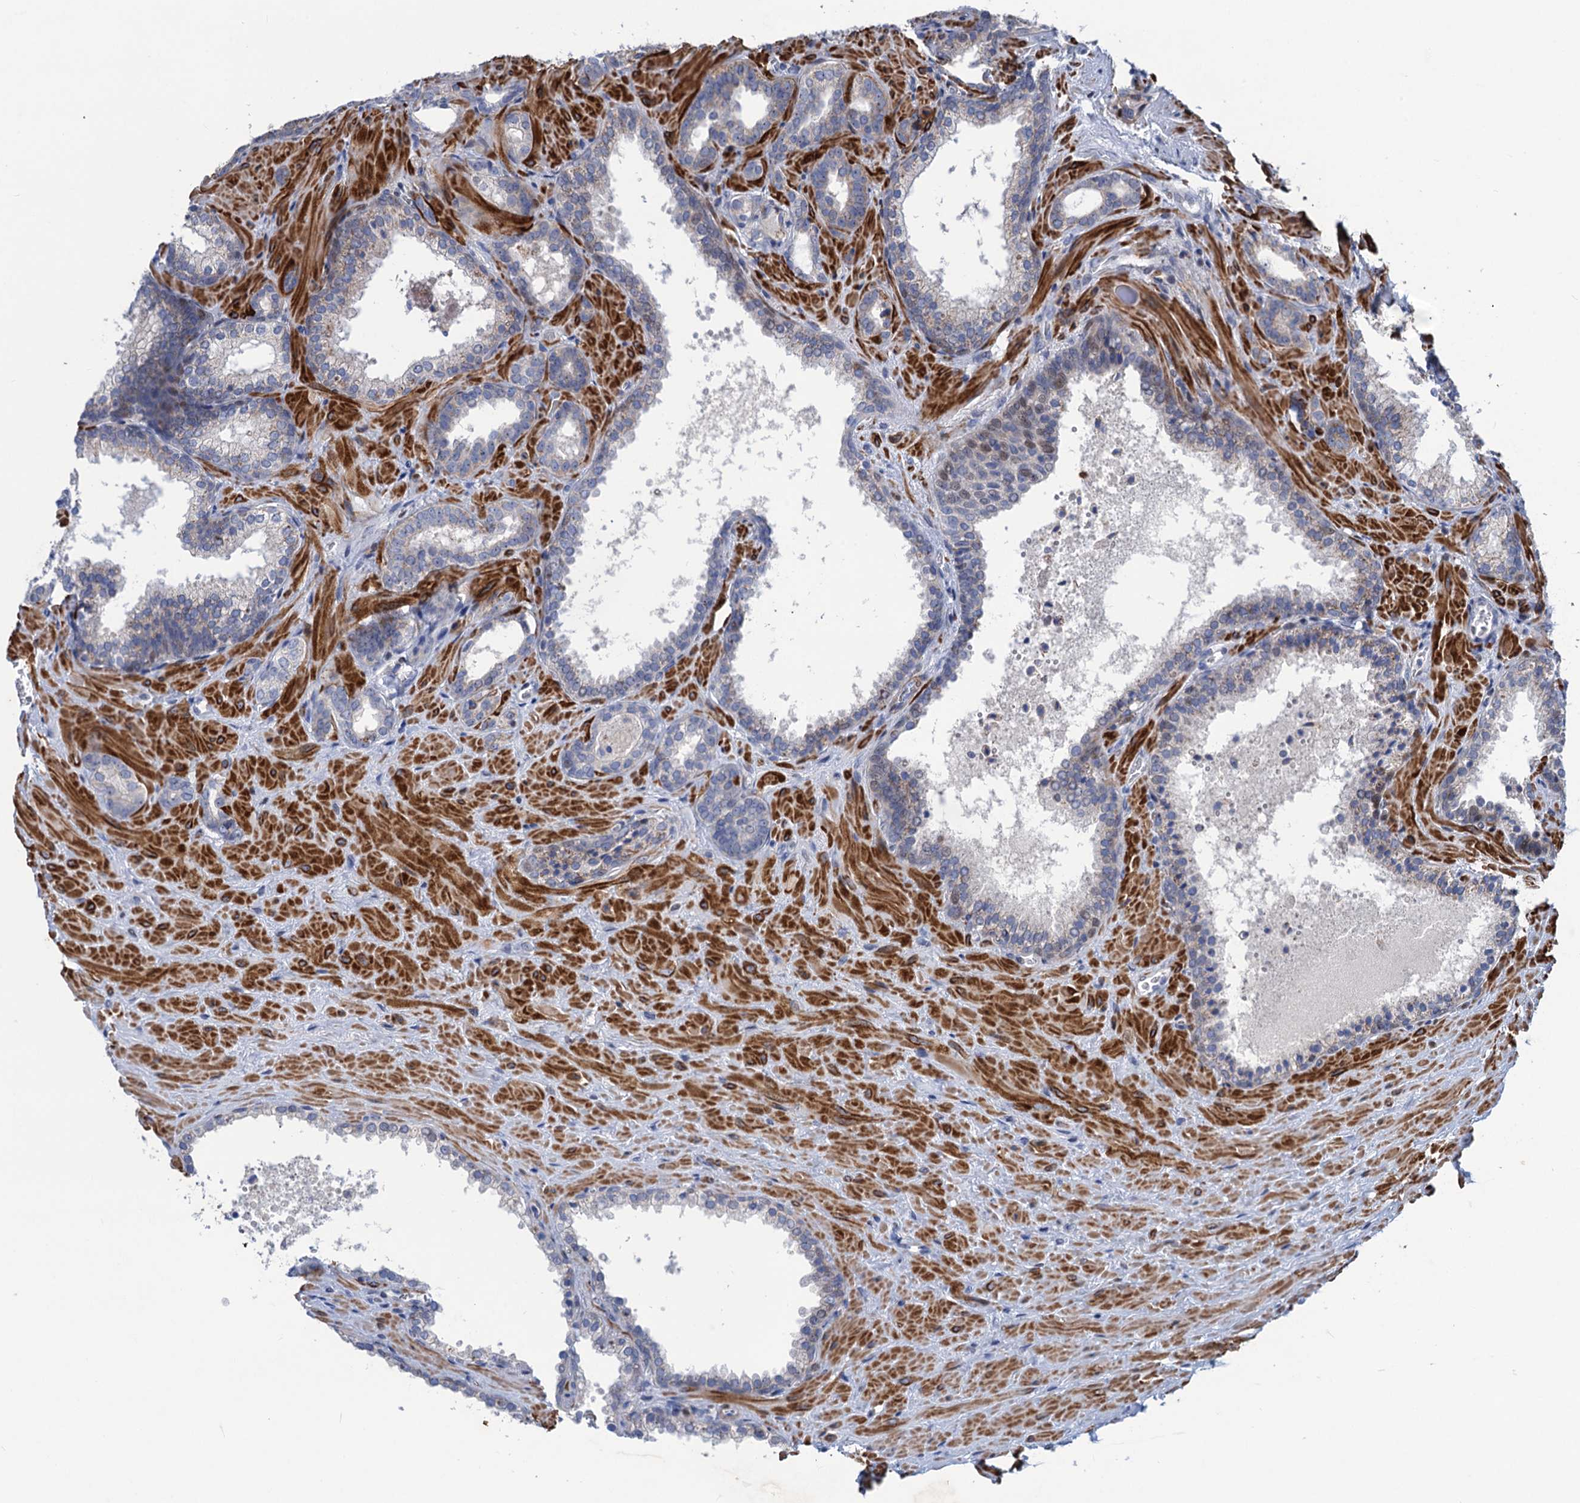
{"staining": {"intensity": "negative", "quantity": "none", "location": "none"}, "tissue": "prostate cancer", "cell_type": "Tumor cells", "image_type": "cancer", "snomed": [{"axis": "morphology", "description": "Adenocarcinoma, High grade"}, {"axis": "topography", "description": "Prostate"}], "caption": "DAB immunohistochemical staining of human adenocarcinoma (high-grade) (prostate) demonstrates no significant expression in tumor cells.", "gene": "ESYT3", "patient": {"sex": "male", "age": 64}}